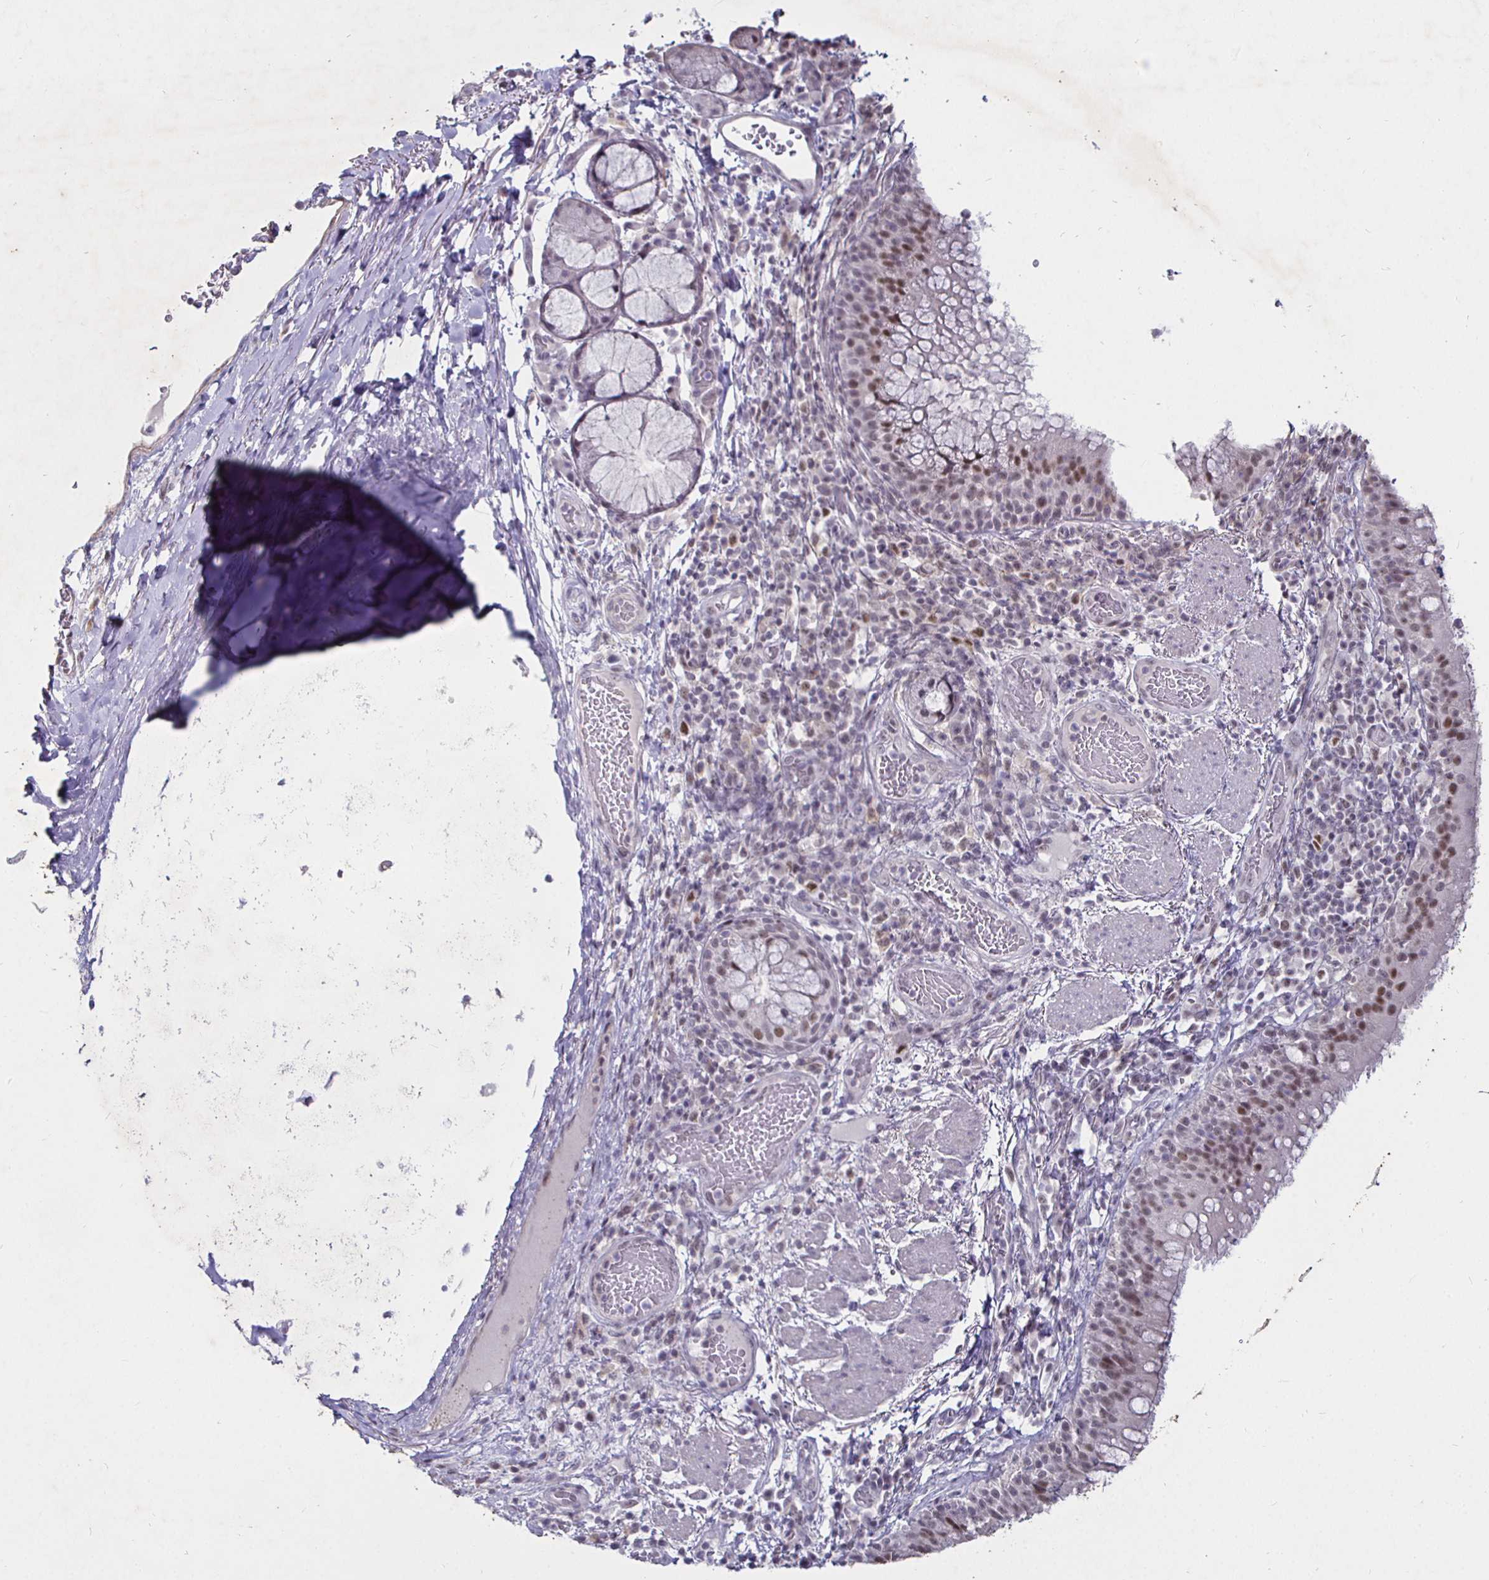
{"staining": {"intensity": "moderate", "quantity": "25%-75%", "location": "cytoplasmic/membranous,nuclear"}, "tissue": "bronchus", "cell_type": "Respiratory epithelial cells", "image_type": "normal", "snomed": [{"axis": "morphology", "description": "Normal tissue, NOS"}, {"axis": "topography", "description": "Lymph node"}, {"axis": "topography", "description": "Bronchus"}], "caption": "High-power microscopy captured an IHC histopathology image of normal bronchus, revealing moderate cytoplasmic/membranous,nuclear positivity in about 25%-75% of respiratory epithelial cells.", "gene": "MLH1", "patient": {"sex": "male", "age": 56}}